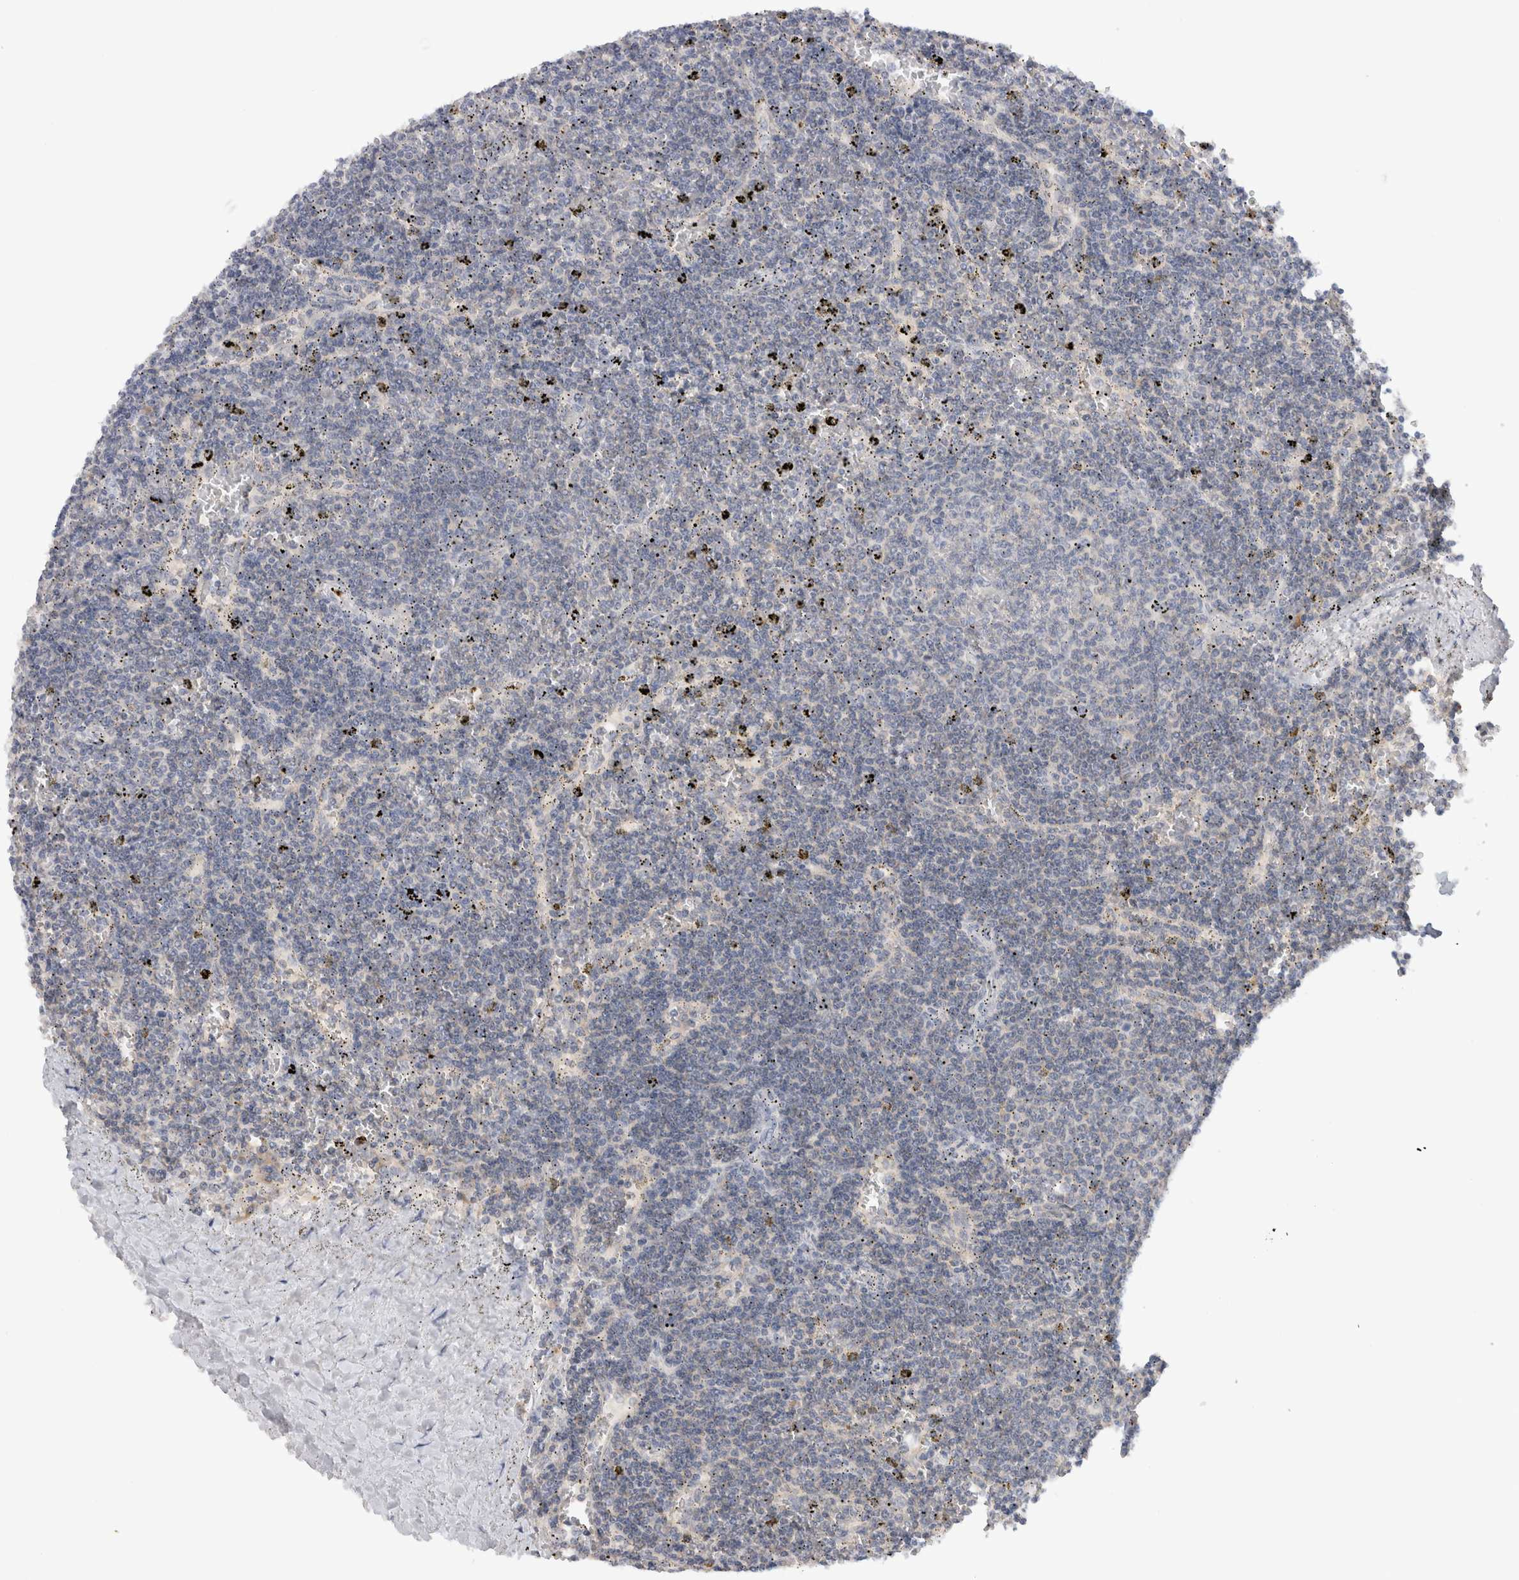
{"staining": {"intensity": "negative", "quantity": "none", "location": "none"}, "tissue": "lymphoma", "cell_type": "Tumor cells", "image_type": "cancer", "snomed": [{"axis": "morphology", "description": "Malignant lymphoma, non-Hodgkin's type, Low grade"}, {"axis": "topography", "description": "Spleen"}], "caption": "Immunohistochemistry of lymphoma exhibits no staining in tumor cells. The staining is performed using DAB (3,3'-diaminobenzidine) brown chromogen with nuclei counter-stained in using hematoxylin.", "gene": "GAS1", "patient": {"sex": "female", "age": 50}}